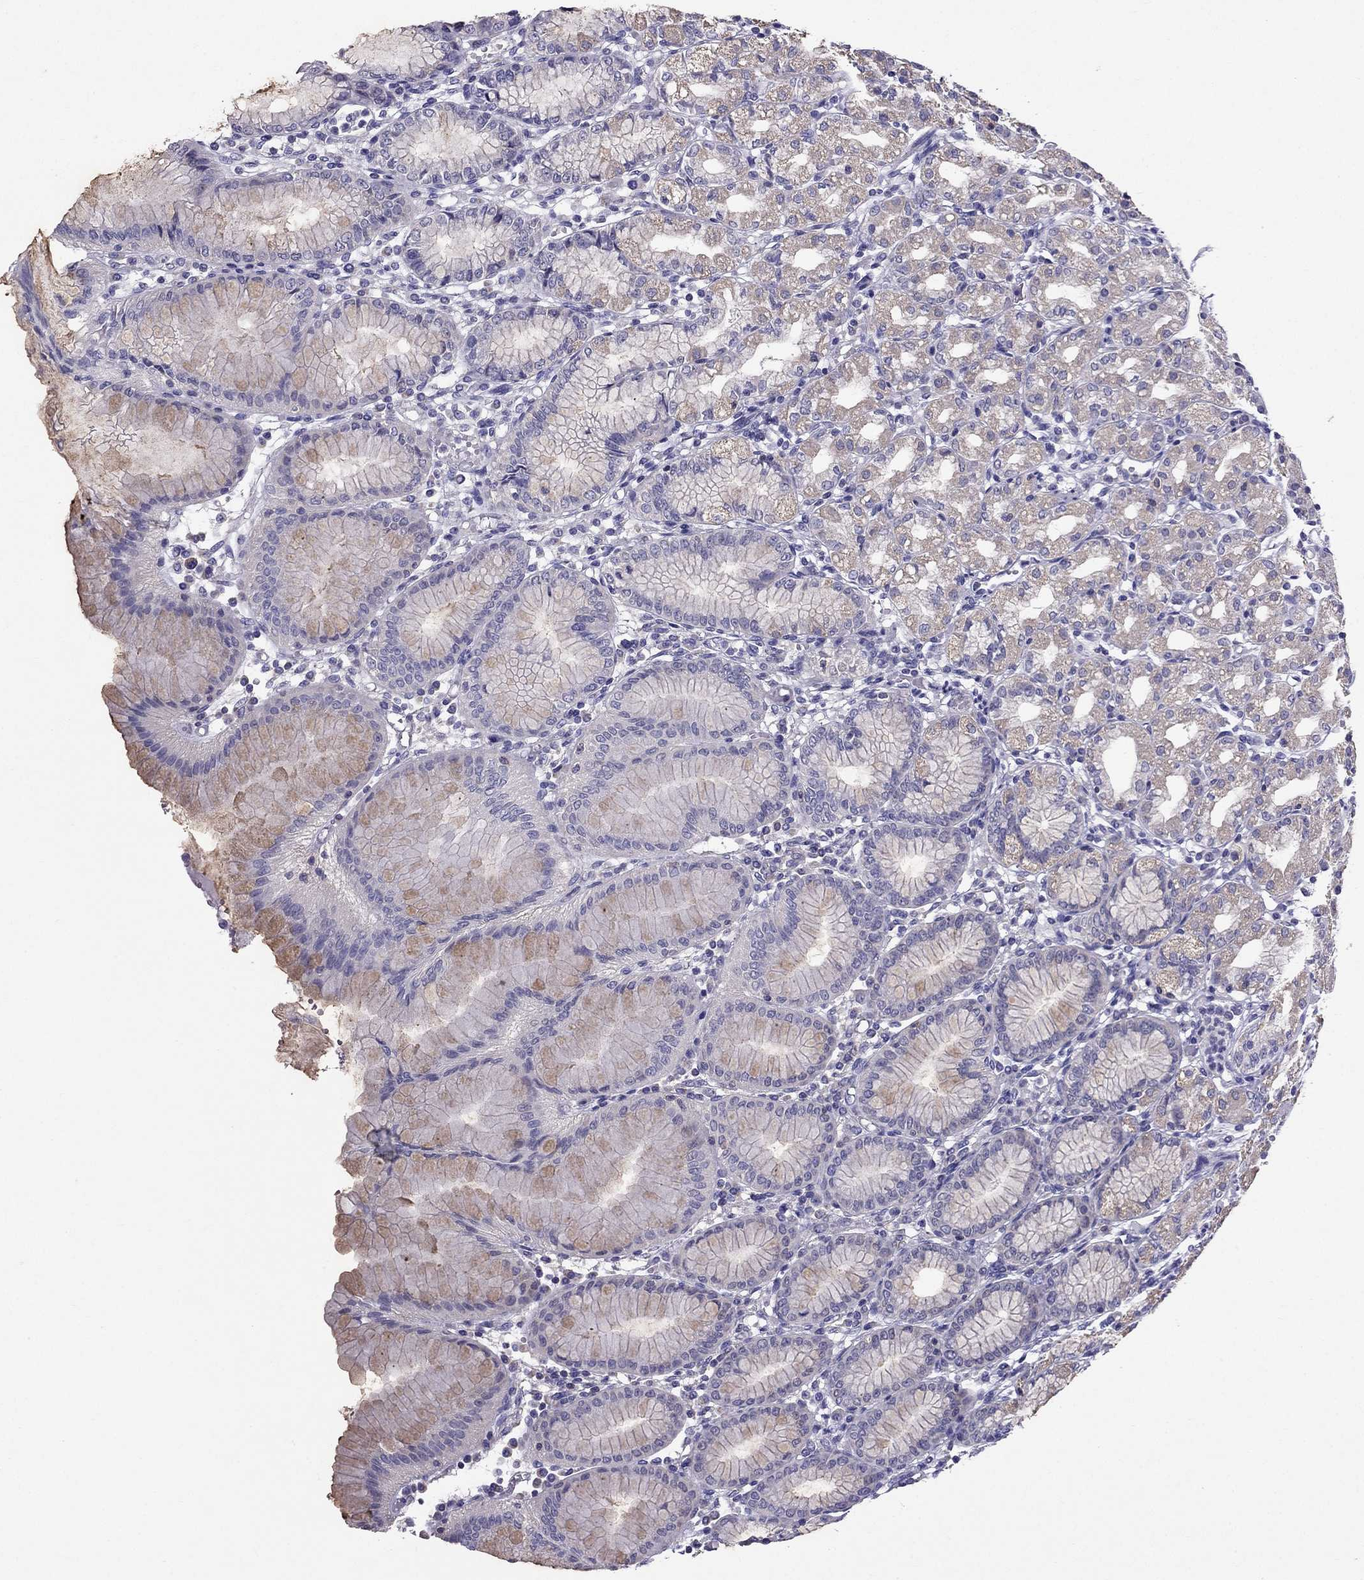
{"staining": {"intensity": "weak", "quantity": "<25%", "location": "cytoplasmic/membranous"}, "tissue": "stomach", "cell_type": "Glandular cells", "image_type": "normal", "snomed": [{"axis": "morphology", "description": "Normal tissue, NOS"}, {"axis": "topography", "description": "Skeletal muscle"}, {"axis": "topography", "description": "Stomach"}], "caption": "Immunohistochemical staining of normal stomach demonstrates no significant positivity in glandular cells. (DAB (3,3'-diaminobenzidine) immunohistochemistry, high magnification).", "gene": "AAK1", "patient": {"sex": "female", "age": 57}}